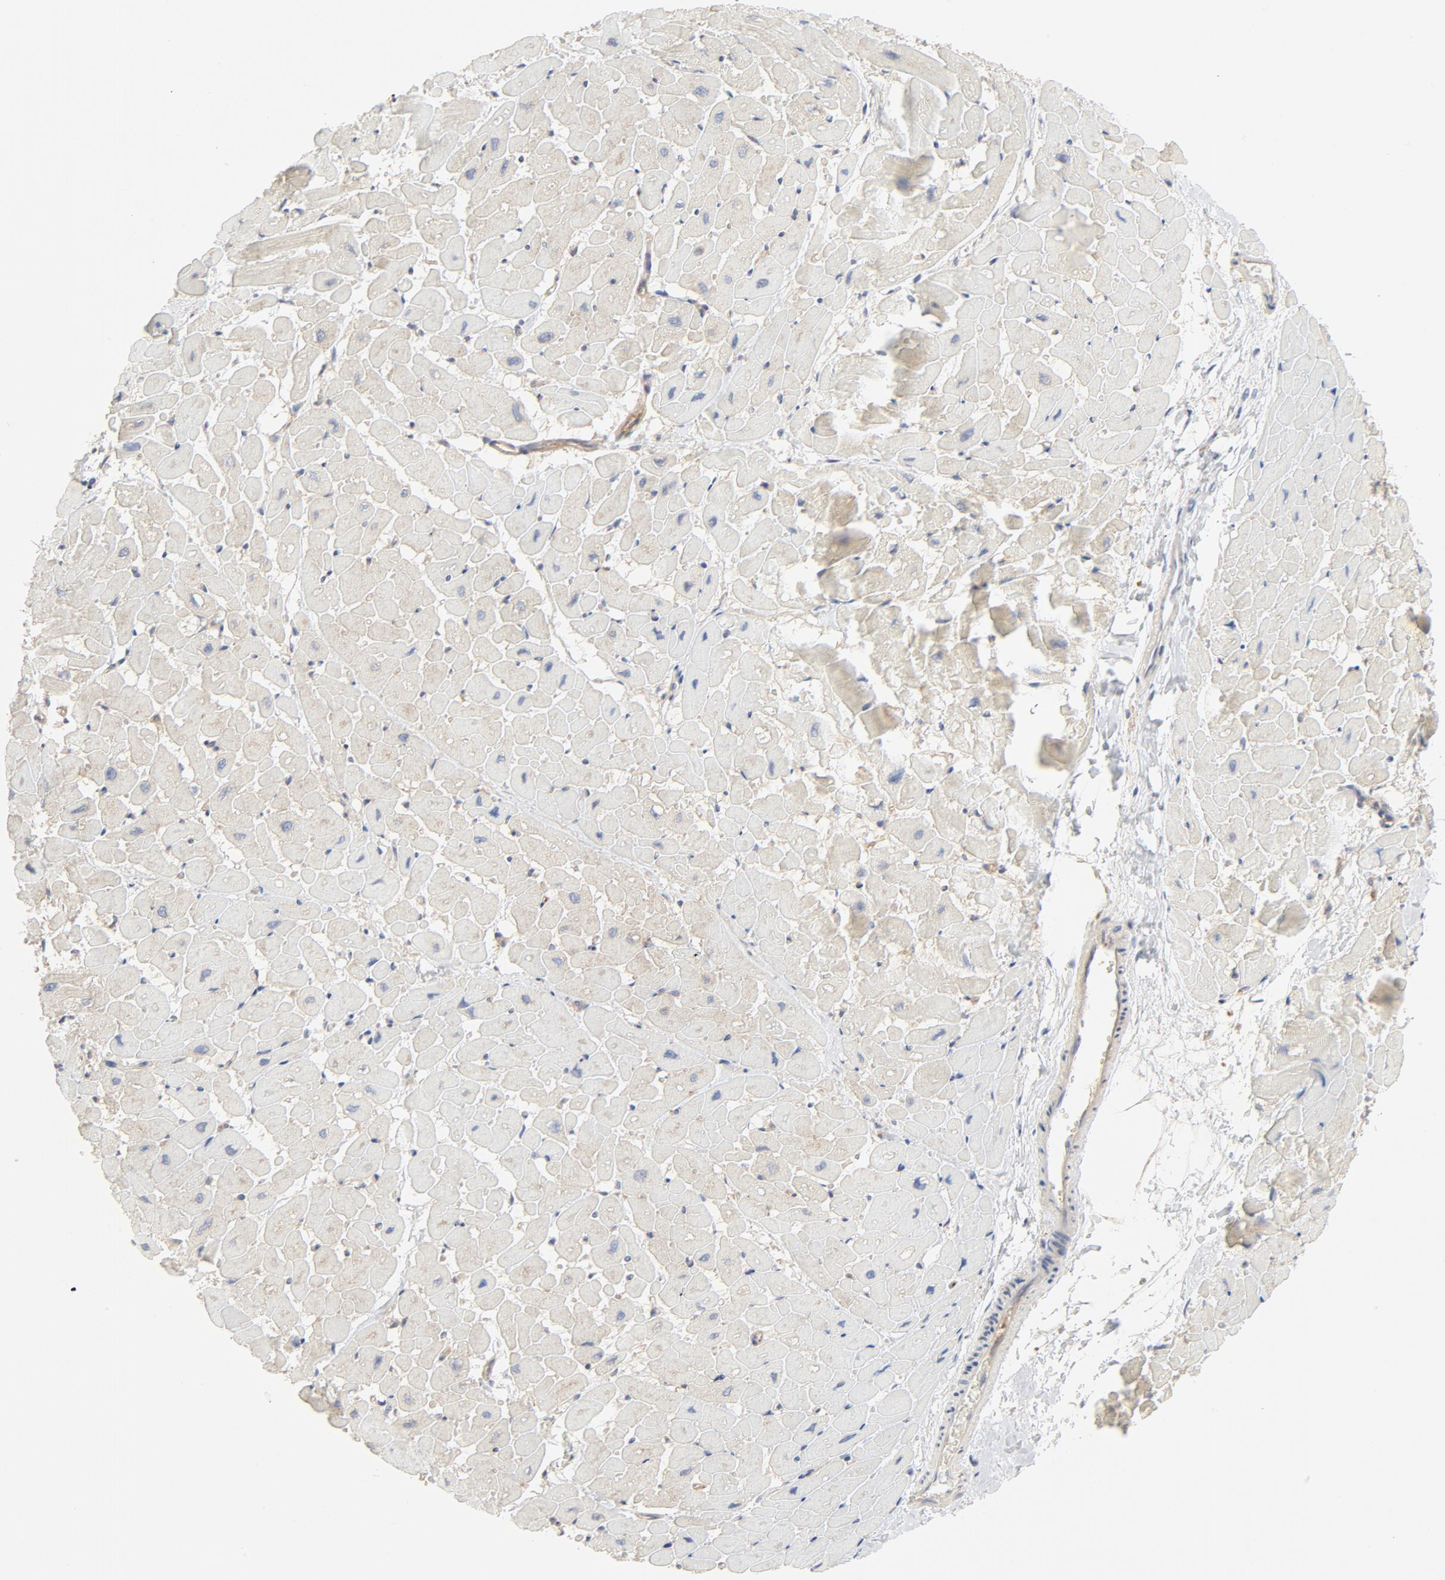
{"staining": {"intensity": "weak", "quantity": "<25%", "location": "cytoplasmic/membranous"}, "tissue": "heart muscle", "cell_type": "Cardiomyocytes", "image_type": "normal", "snomed": [{"axis": "morphology", "description": "Normal tissue, NOS"}, {"axis": "topography", "description": "Heart"}], "caption": "Immunohistochemistry (IHC) micrograph of benign heart muscle stained for a protein (brown), which exhibits no expression in cardiomyocytes.", "gene": "RABEP1", "patient": {"sex": "male", "age": 45}}